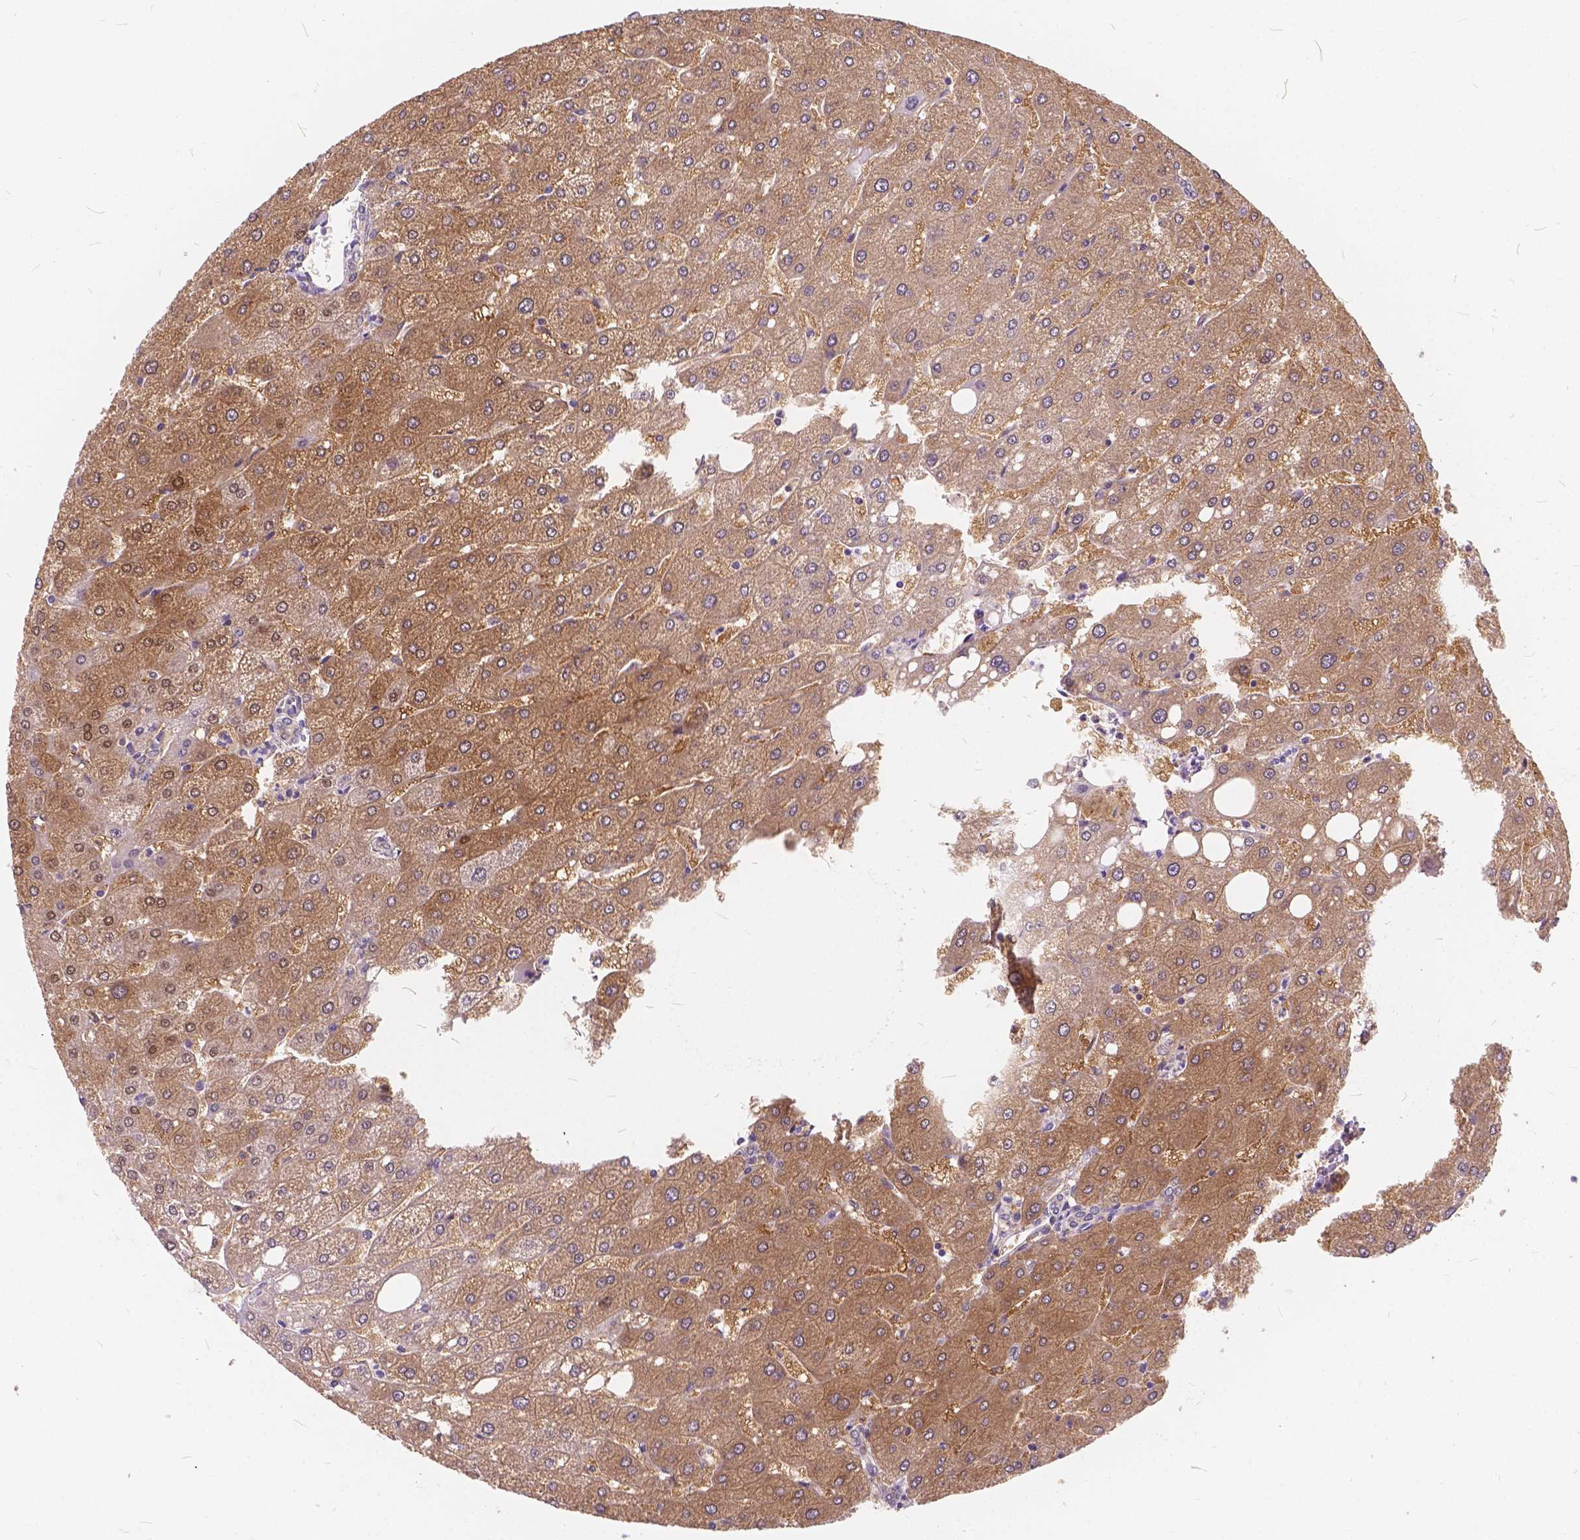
{"staining": {"intensity": "negative", "quantity": "none", "location": "none"}, "tissue": "liver", "cell_type": "Cholangiocytes", "image_type": "normal", "snomed": [{"axis": "morphology", "description": "Normal tissue, NOS"}, {"axis": "topography", "description": "Liver"}], "caption": "DAB immunohistochemical staining of benign liver shows no significant positivity in cholangiocytes.", "gene": "PEX11G", "patient": {"sex": "male", "age": 67}}